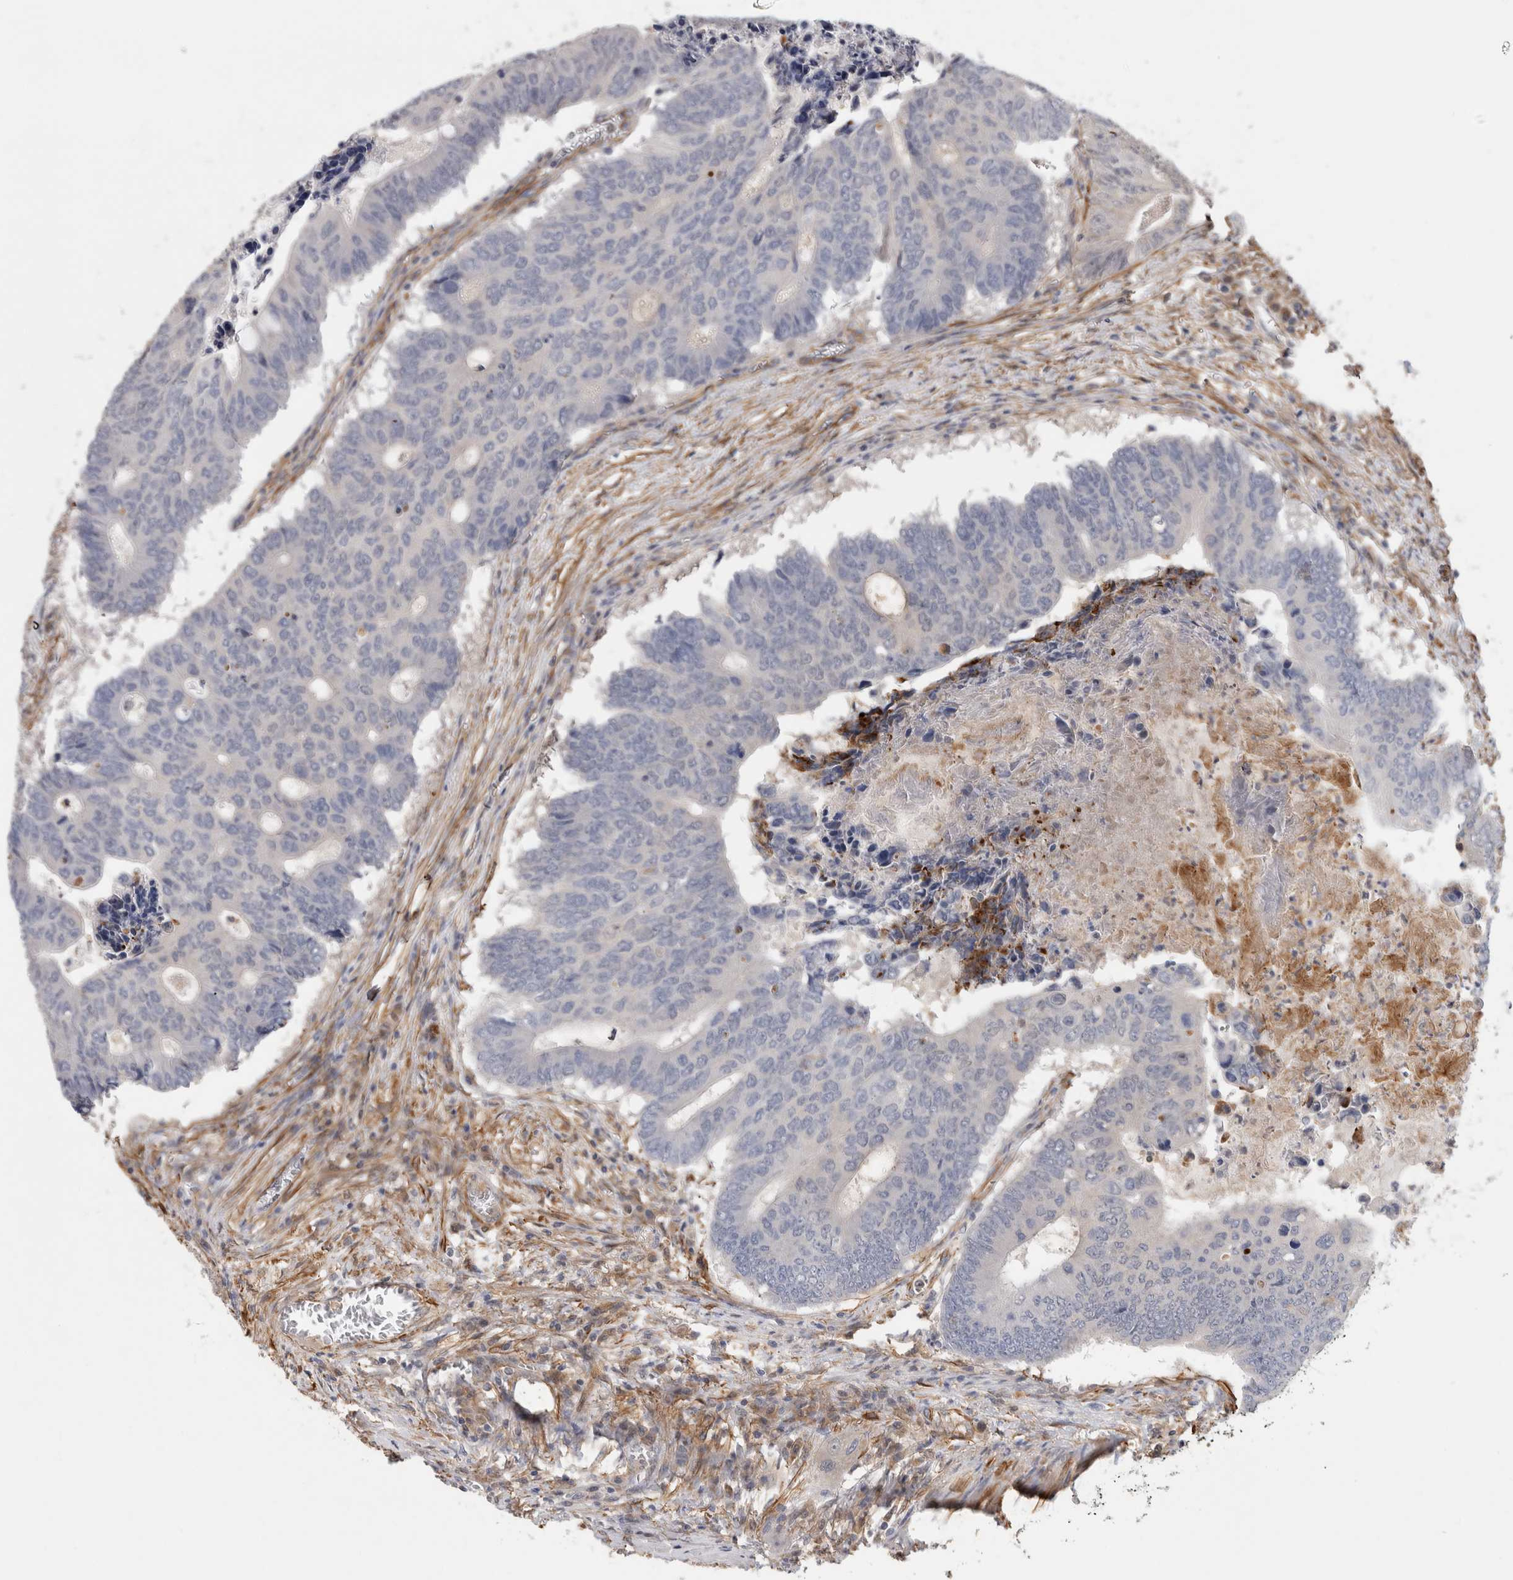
{"staining": {"intensity": "negative", "quantity": "none", "location": "none"}, "tissue": "colorectal cancer", "cell_type": "Tumor cells", "image_type": "cancer", "snomed": [{"axis": "morphology", "description": "Adenocarcinoma, NOS"}, {"axis": "topography", "description": "Colon"}], "caption": "Protein analysis of colorectal adenocarcinoma shows no significant expression in tumor cells.", "gene": "PGM1", "patient": {"sex": "male", "age": 87}}